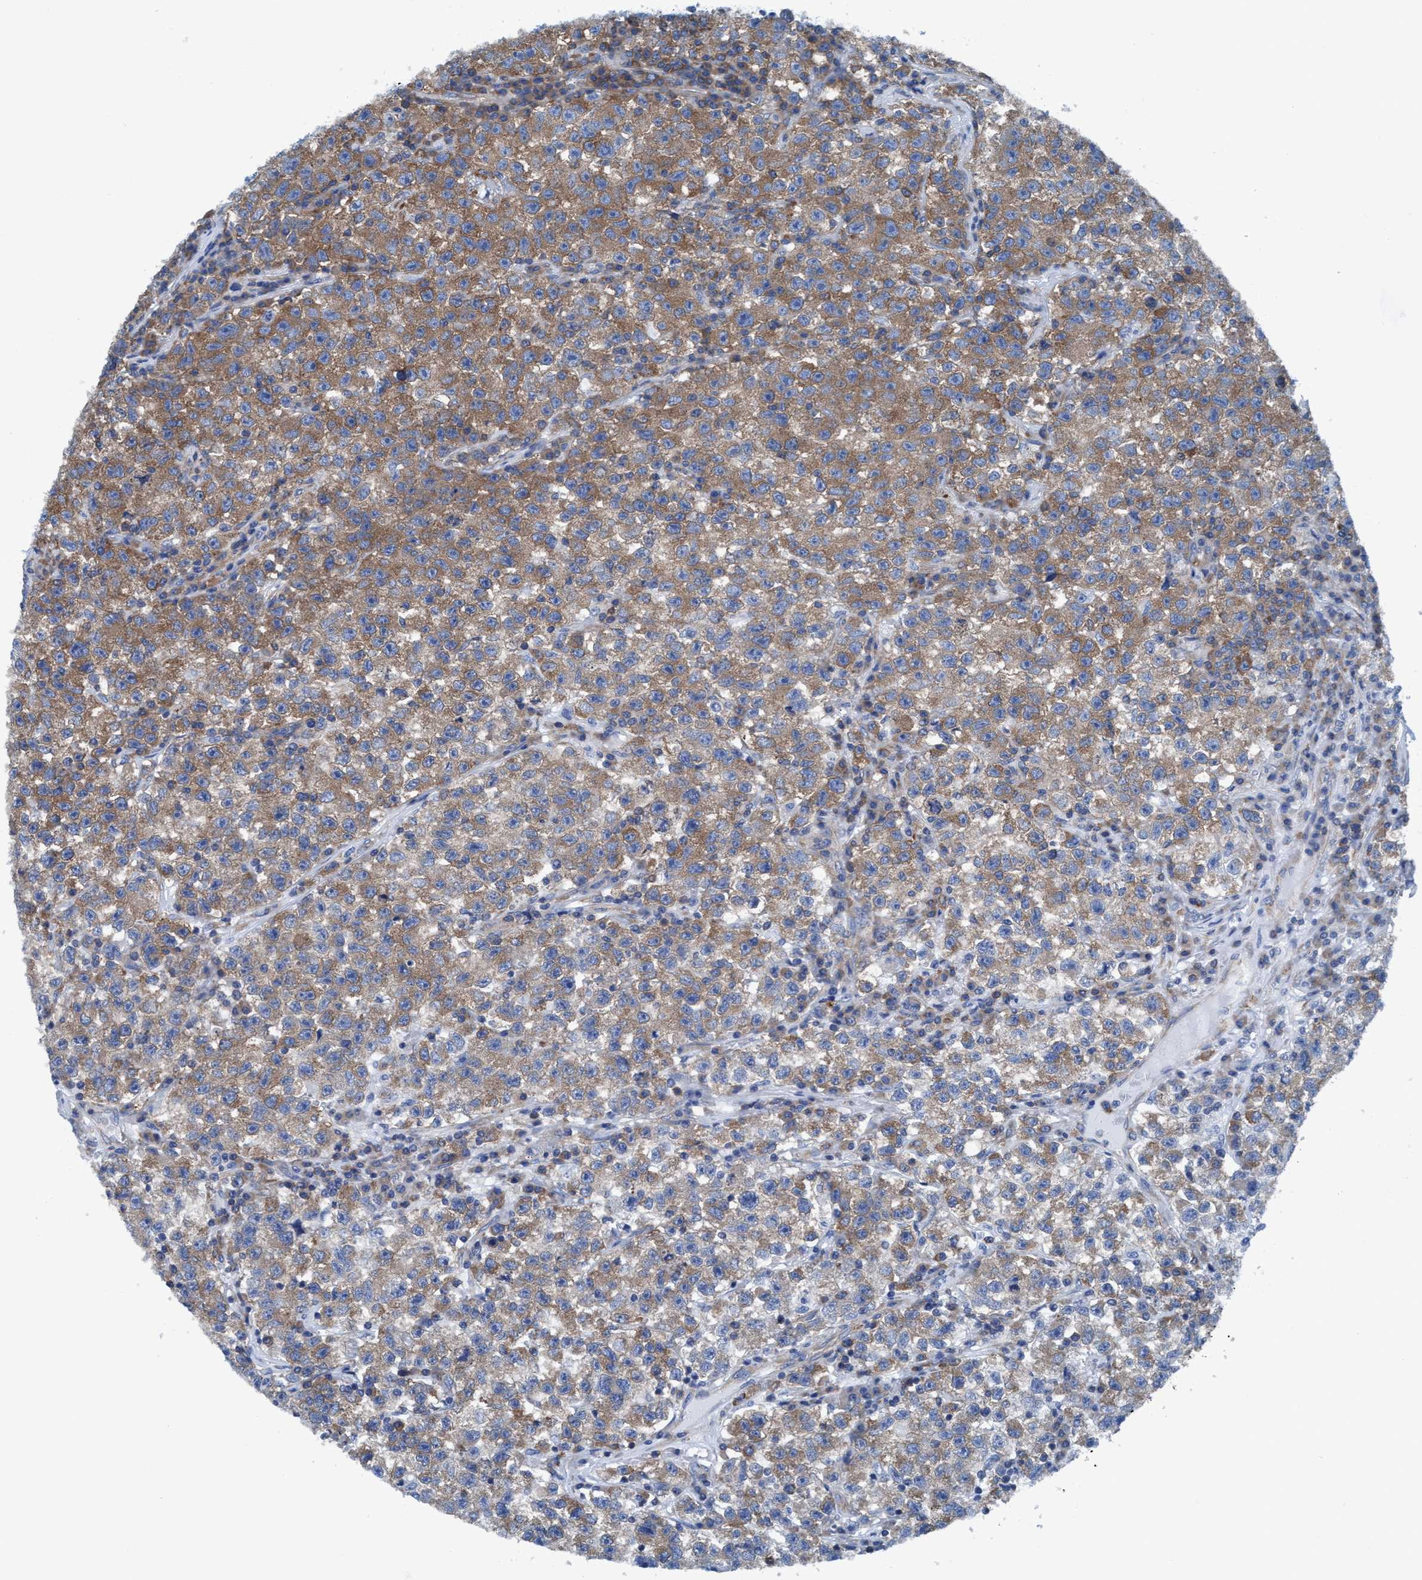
{"staining": {"intensity": "moderate", "quantity": "25%-75%", "location": "cytoplasmic/membranous"}, "tissue": "testis cancer", "cell_type": "Tumor cells", "image_type": "cancer", "snomed": [{"axis": "morphology", "description": "Seminoma, NOS"}, {"axis": "topography", "description": "Testis"}], "caption": "About 25%-75% of tumor cells in testis cancer show moderate cytoplasmic/membranous protein expression as visualized by brown immunohistochemical staining.", "gene": "NMT1", "patient": {"sex": "male", "age": 22}}